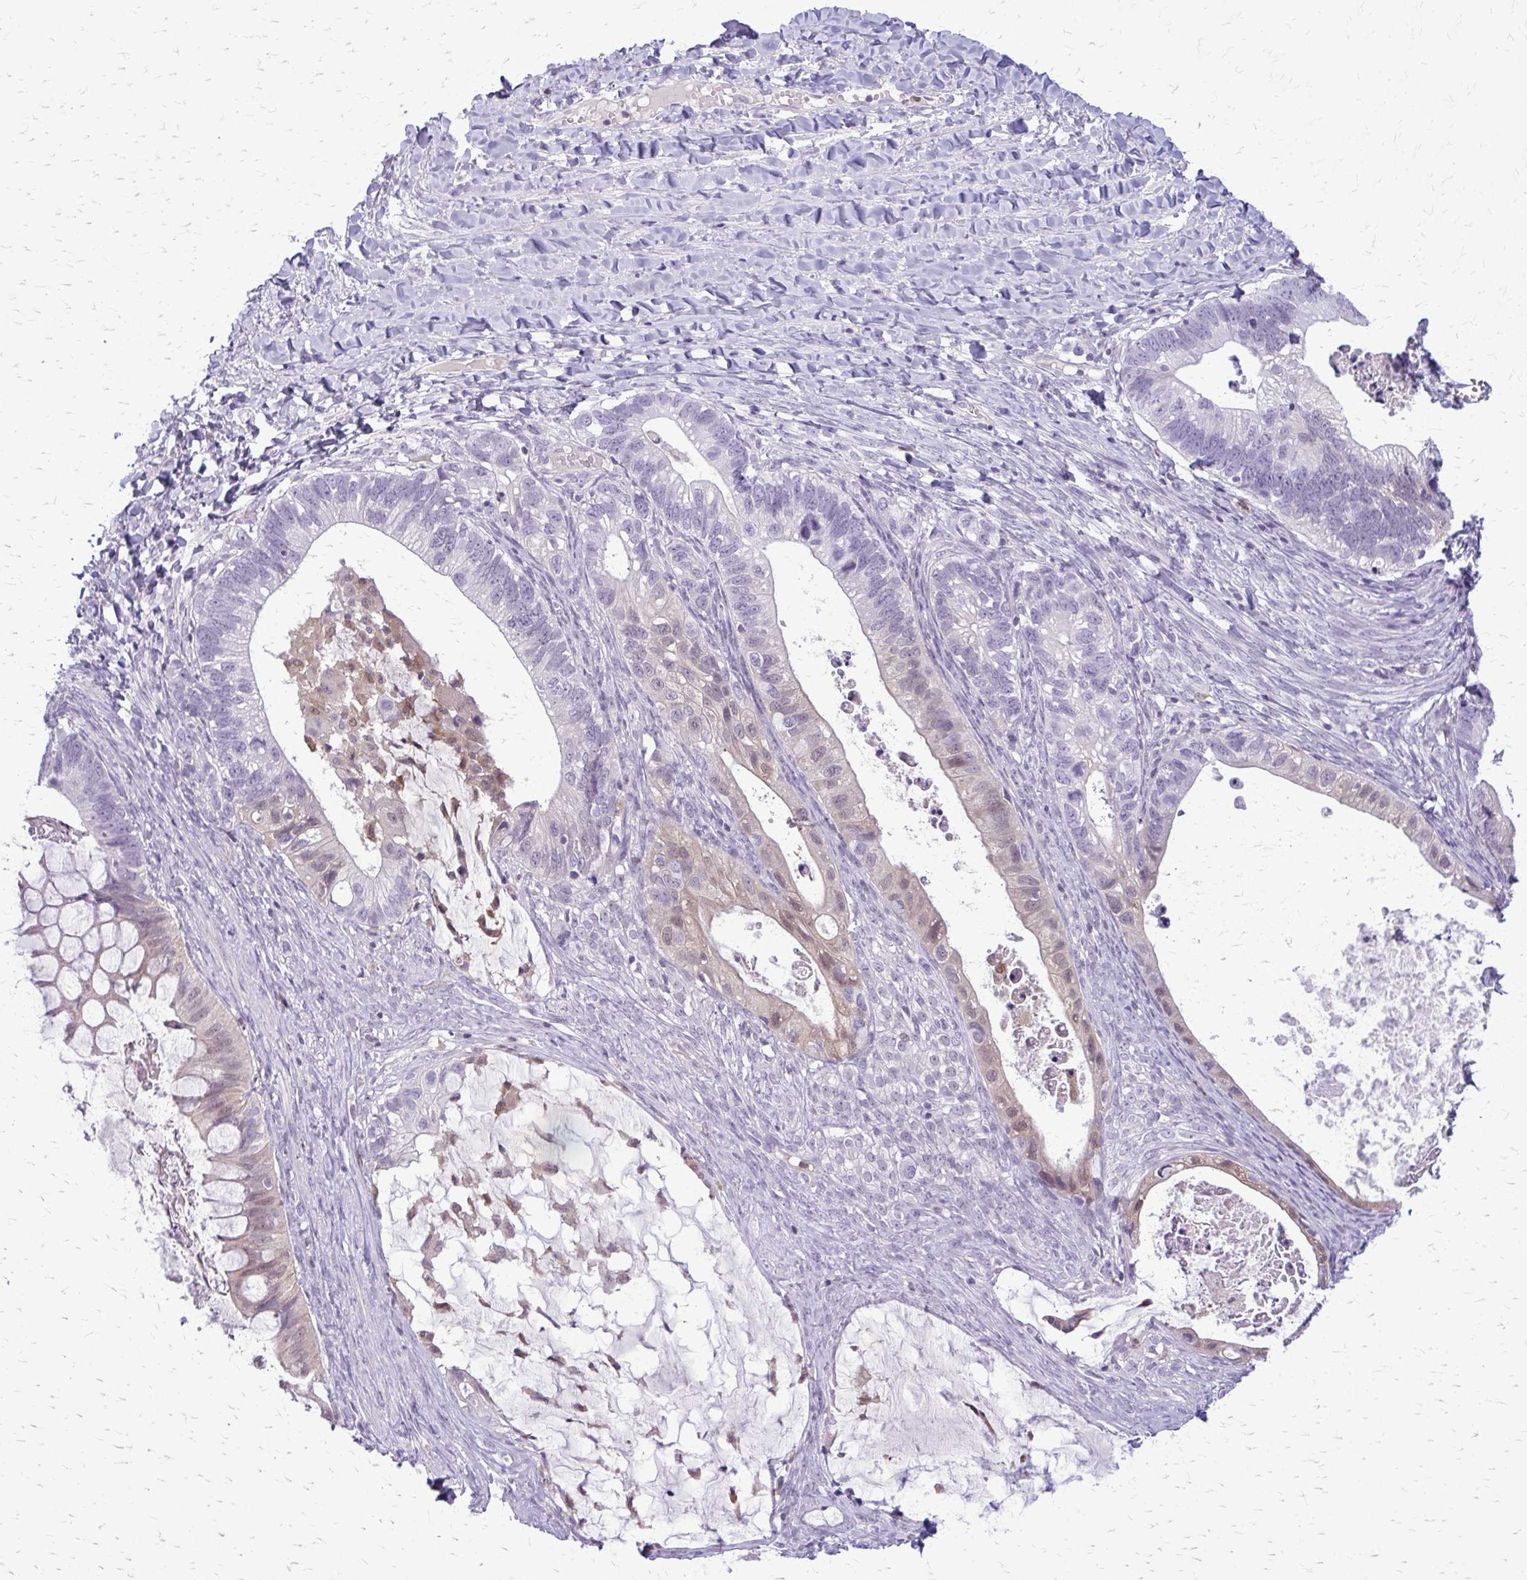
{"staining": {"intensity": "weak", "quantity": "<25%", "location": "nuclear"}, "tissue": "ovarian cancer", "cell_type": "Tumor cells", "image_type": "cancer", "snomed": [{"axis": "morphology", "description": "Cystadenocarcinoma, mucinous, NOS"}, {"axis": "topography", "description": "Ovary"}], "caption": "Tumor cells are negative for brown protein staining in ovarian mucinous cystadenocarcinoma. (DAB immunohistochemistry, high magnification).", "gene": "GLRX", "patient": {"sex": "female", "age": 61}}